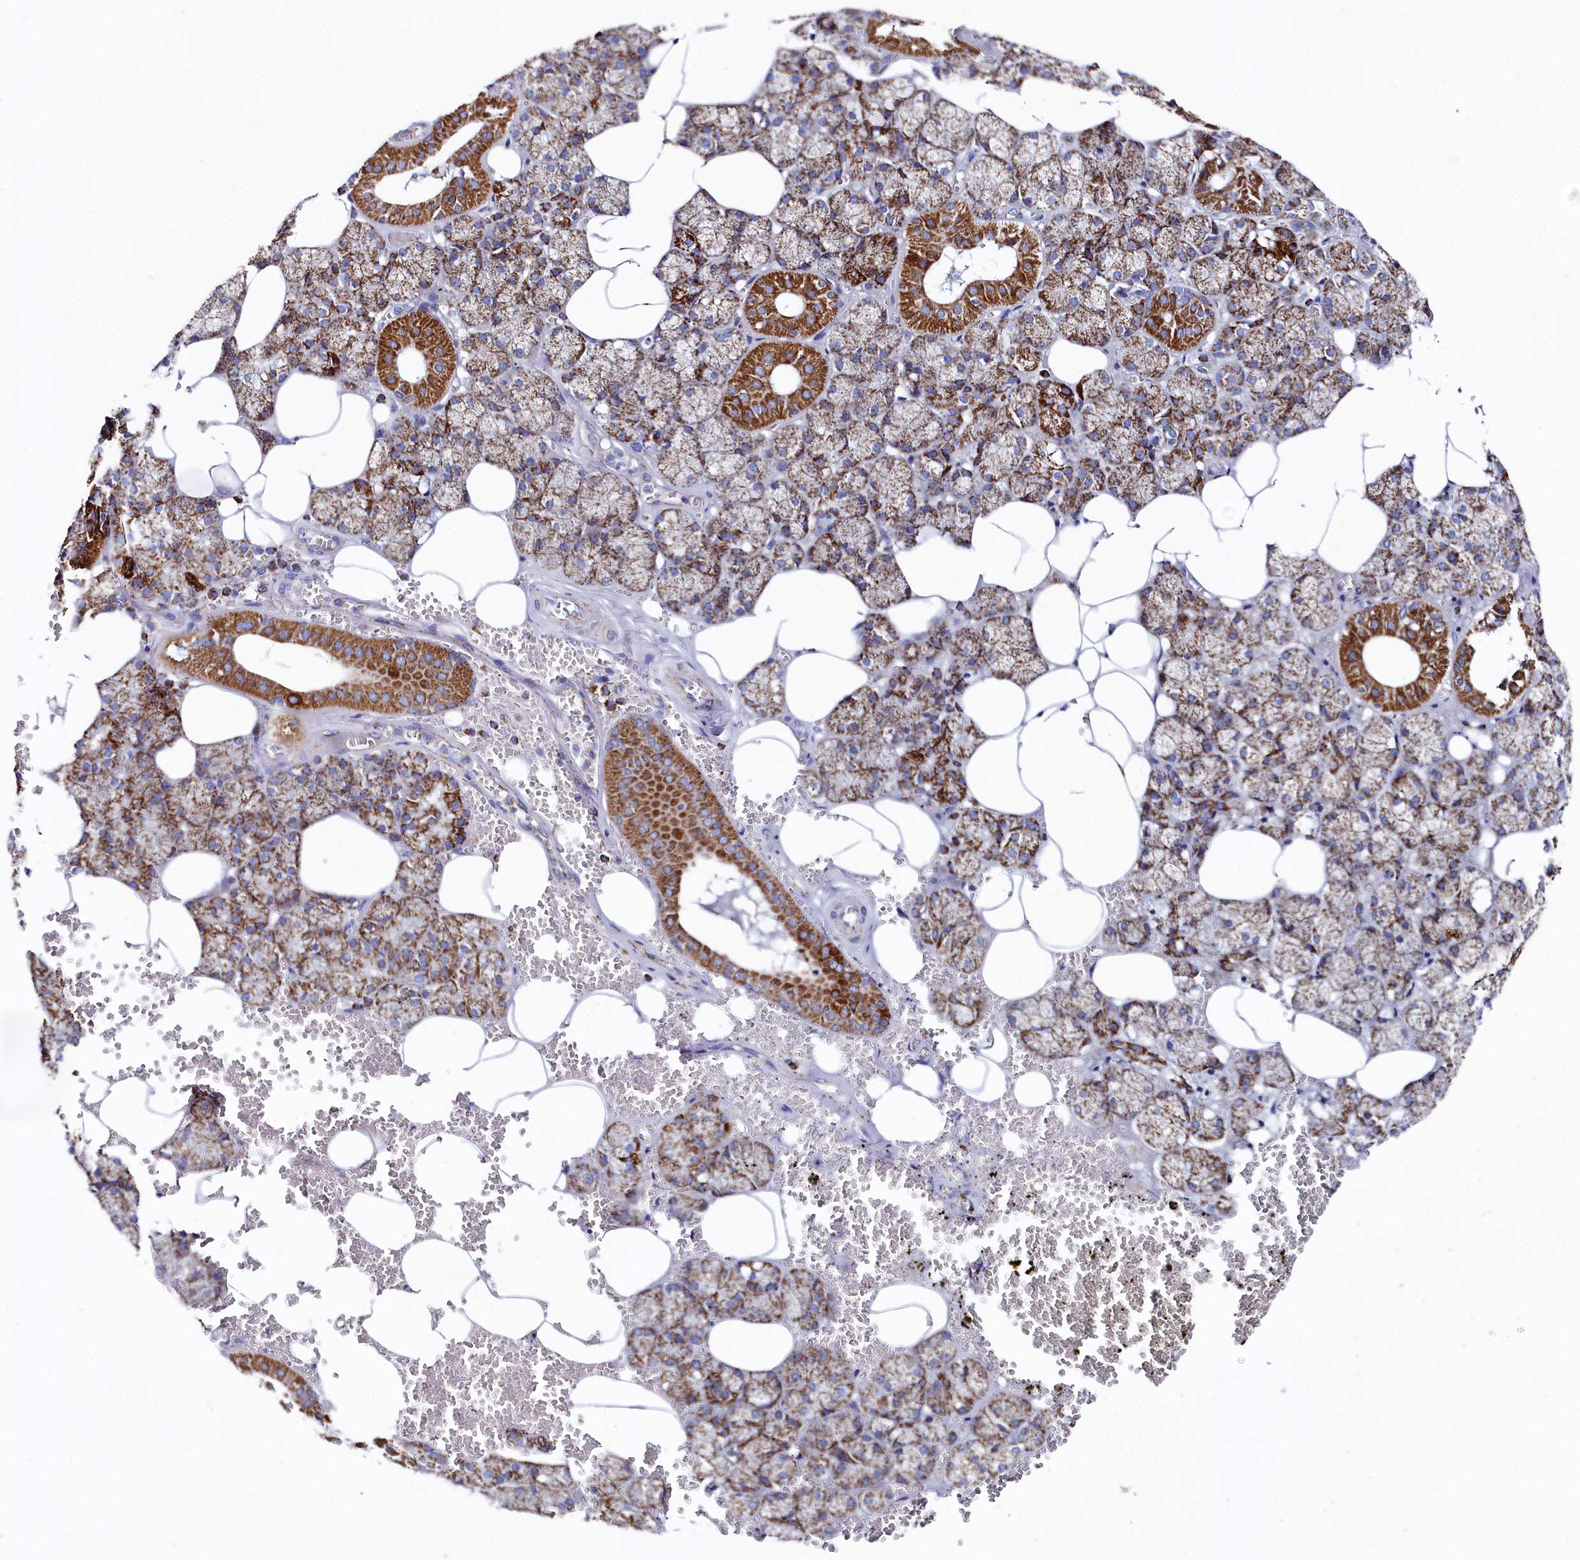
{"staining": {"intensity": "strong", "quantity": "25%-75%", "location": "cytoplasmic/membranous"}, "tissue": "salivary gland", "cell_type": "Glandular cells", "image_type": "normal", "snomed": [{"axis": "morphology", "description": "Normal tissue, NOS"}, {"axis": "topography", "description": "Salivary gland"}], "caption": "Glandular cells show high levels of strong cytoplasmic/membranous staining in about 25%-75% of cells in benign salivary gland. (brown staining indicates protein expression, while blue staining denotes nuclei).", "gene": "MMAB", "patient": {"sex": "male", "age": 62}}